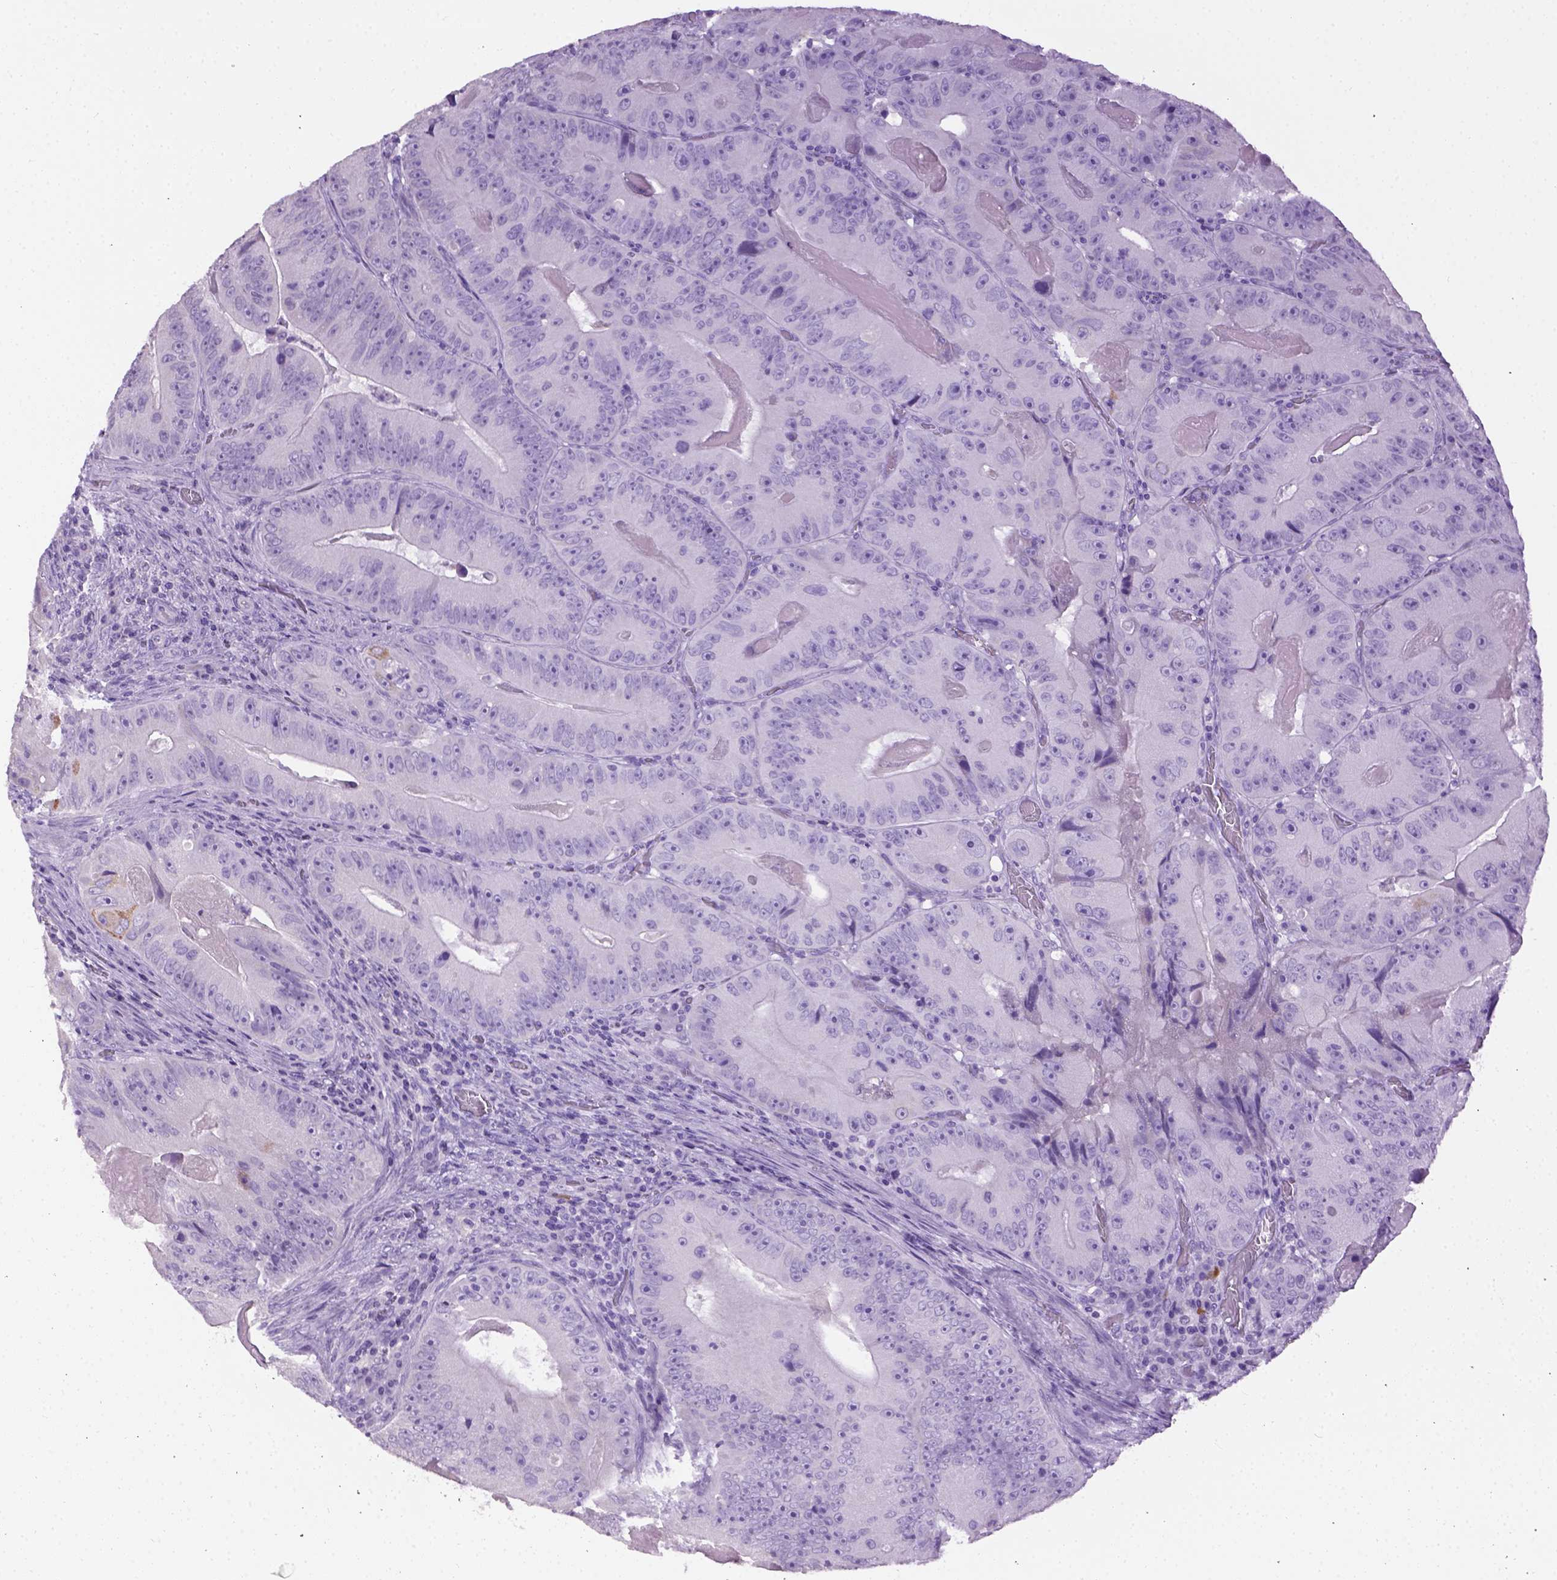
{"staining": {"intensity": "negative", "quantity": "none", "location": "none"}, "tissue": "colorectal cancer", "cell_type": "Tumor cells", "image_type": "cancer", "snomed": [{"axis": "morphology", "description": "Adenocarcinoma, NOS"}, {"axis": "topography", "description": "Colon"}], "caption": "Colorectal cancer (adenocarcinoma) was stained to show a protein in brown. There is no significant staining in tumor cells.", "gene": "CYP24A1", "patient": {"sex": "female", "age": 86}}